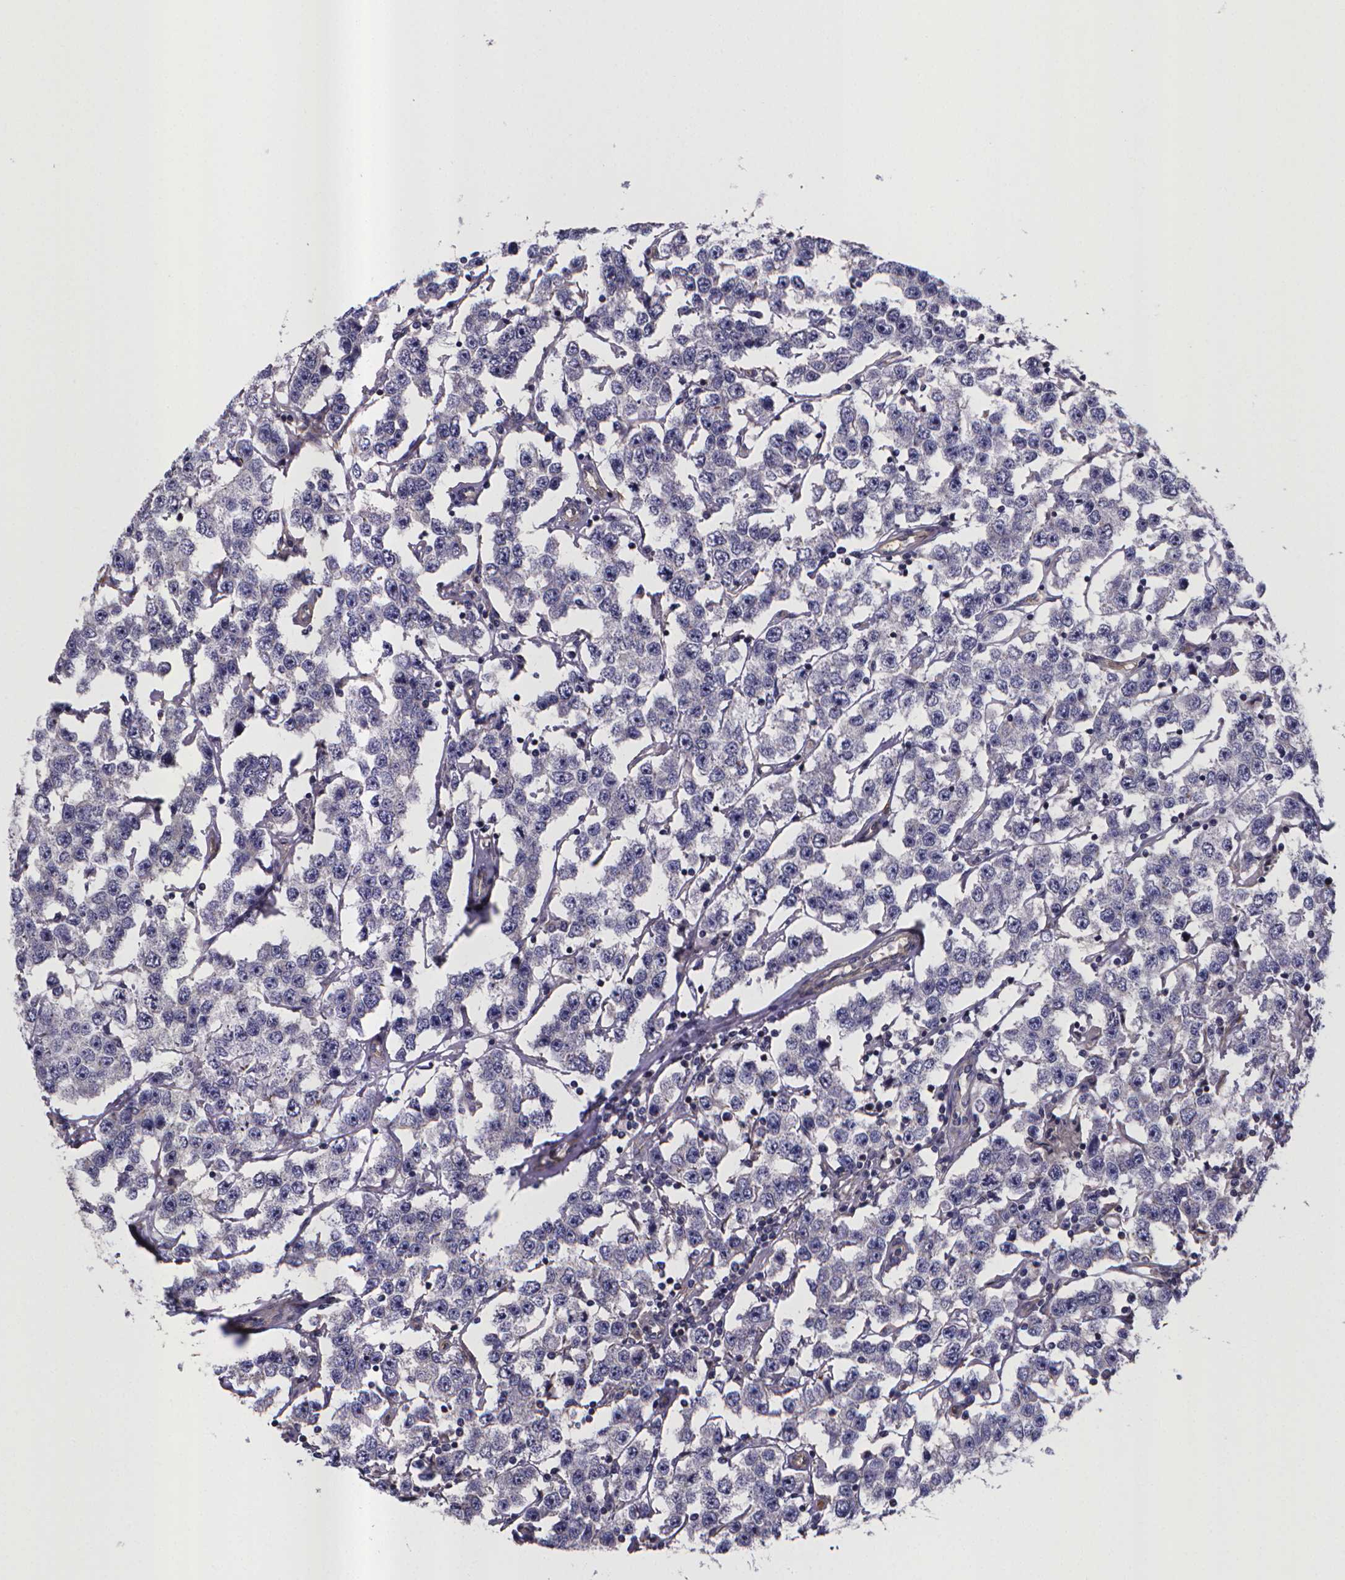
{"staining": {"intensity": "negative", "quantity": "none", "location": "none"}, "tissue": "testis cancer", "cell_type": "Tumor cells", "image_type": "cancer", "snomed": [{"axis": "morphology", "description": "Seminoma, NOS"}, {"axis": "topography", "description": "Testis"}], "caption": "A high-resolution histopathology image shows IHC staining of testis cancer (seminoma), which shows no significant expression in tumor cells.", "gene": "RERG", "patient": {"sex": "male", "age": 52}}